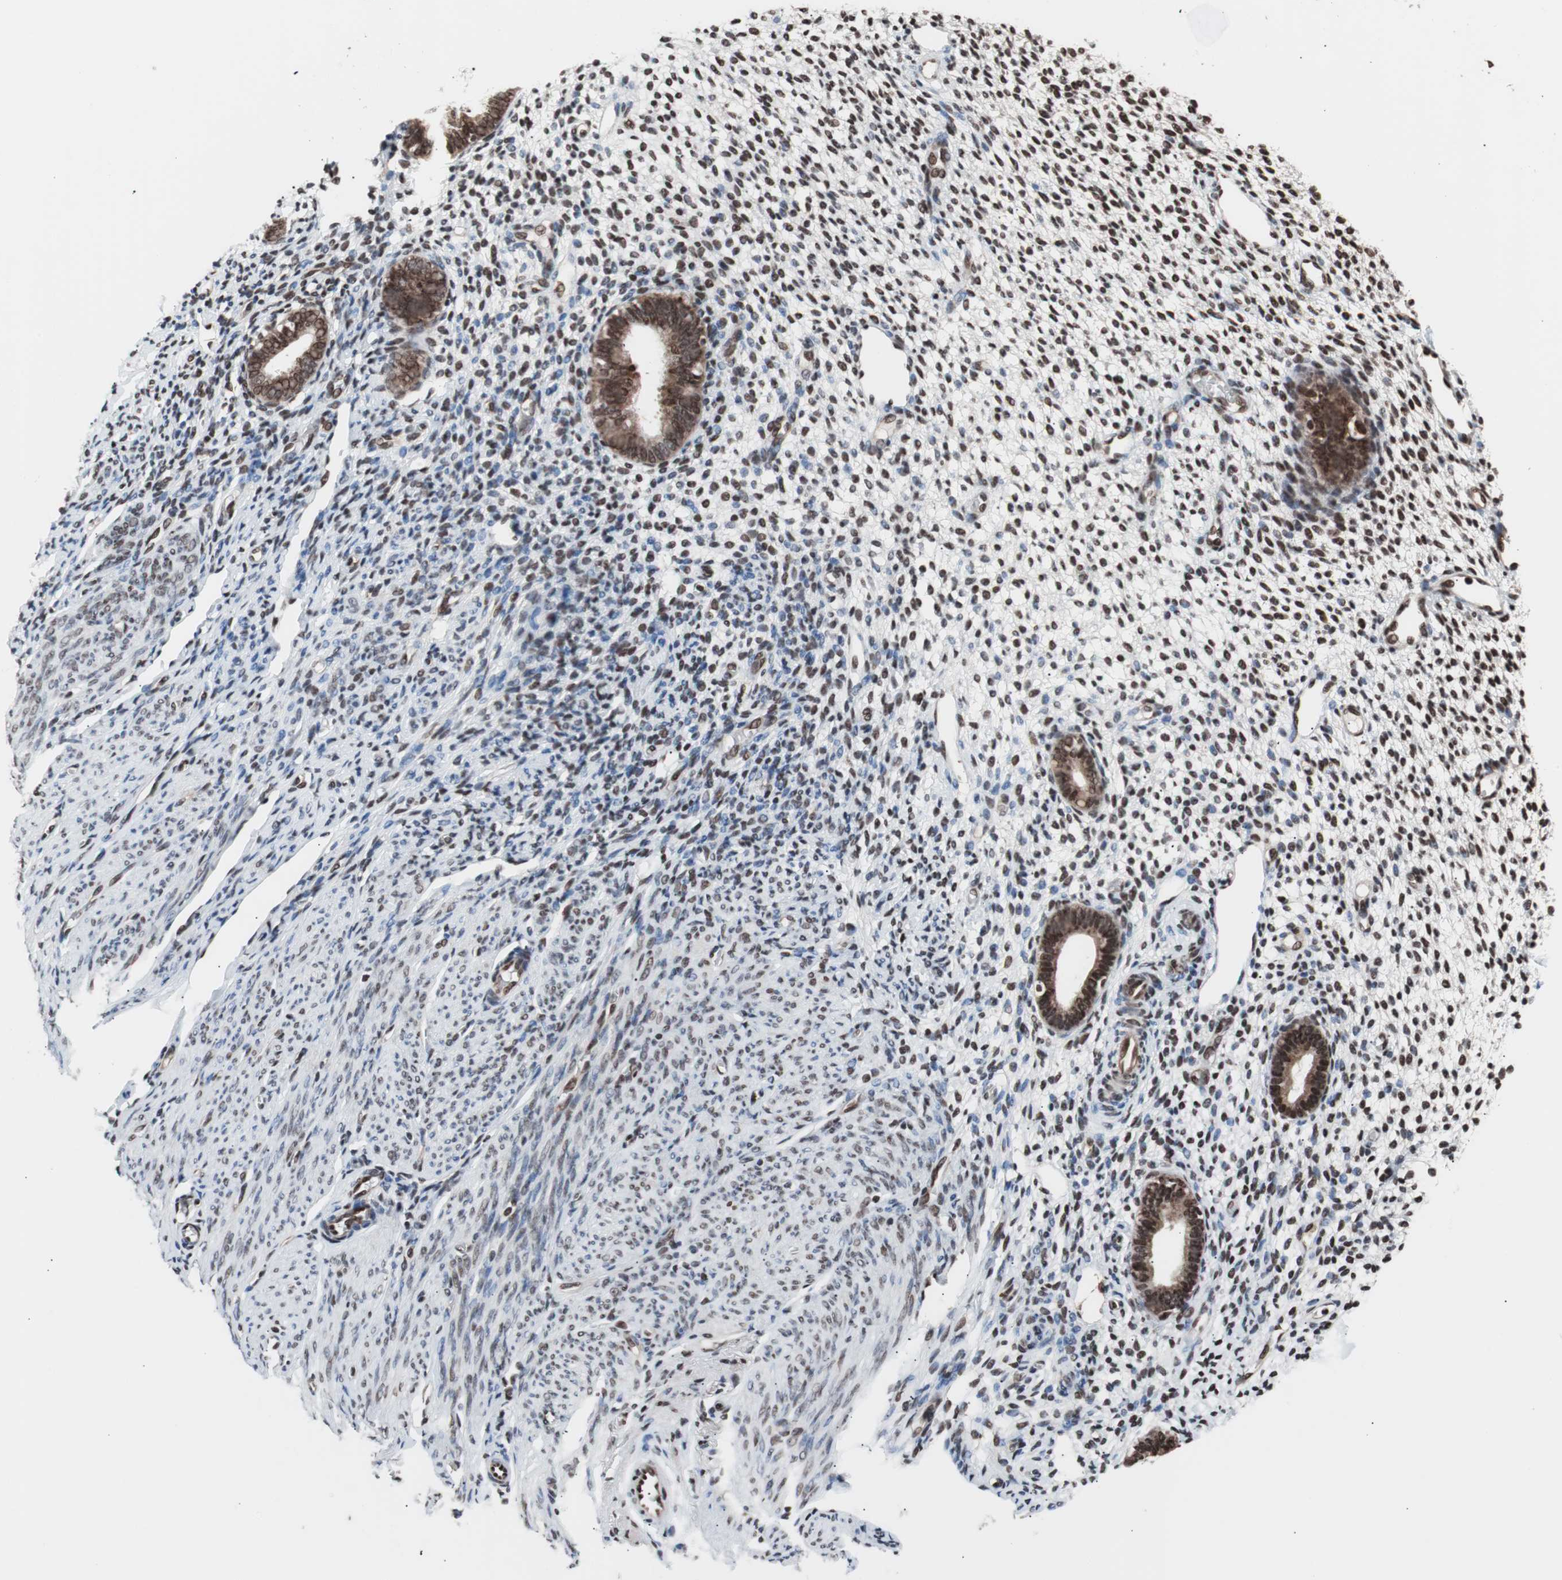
{"staining": {"intensity": "strong", "quantity": ">75%", "location": "nuclear"}, "tissue": "endometrium", "cell_type": "Cells in endometrial stroma", "image_type": "normal", "snomed": [{"axis": "morphology", "description": "Normal tissue, NOS"}, {"axis": "topography", "description": "Endometrium"}], "caption": "Immunohistochemistry staining of normal endometrium, which reveals high levels of strong nuclear positivity in about >75% of cells in endometrial stroma indicating strong nuclear protein positivity. The staining was performed using DAB (3,3'-diaminobenzidine) (brown) for protein detection and nuclei were counterstained in hematoxylin (blue).", "gene": "POGZ", "patient": {"sex": "female", "age": 61}}